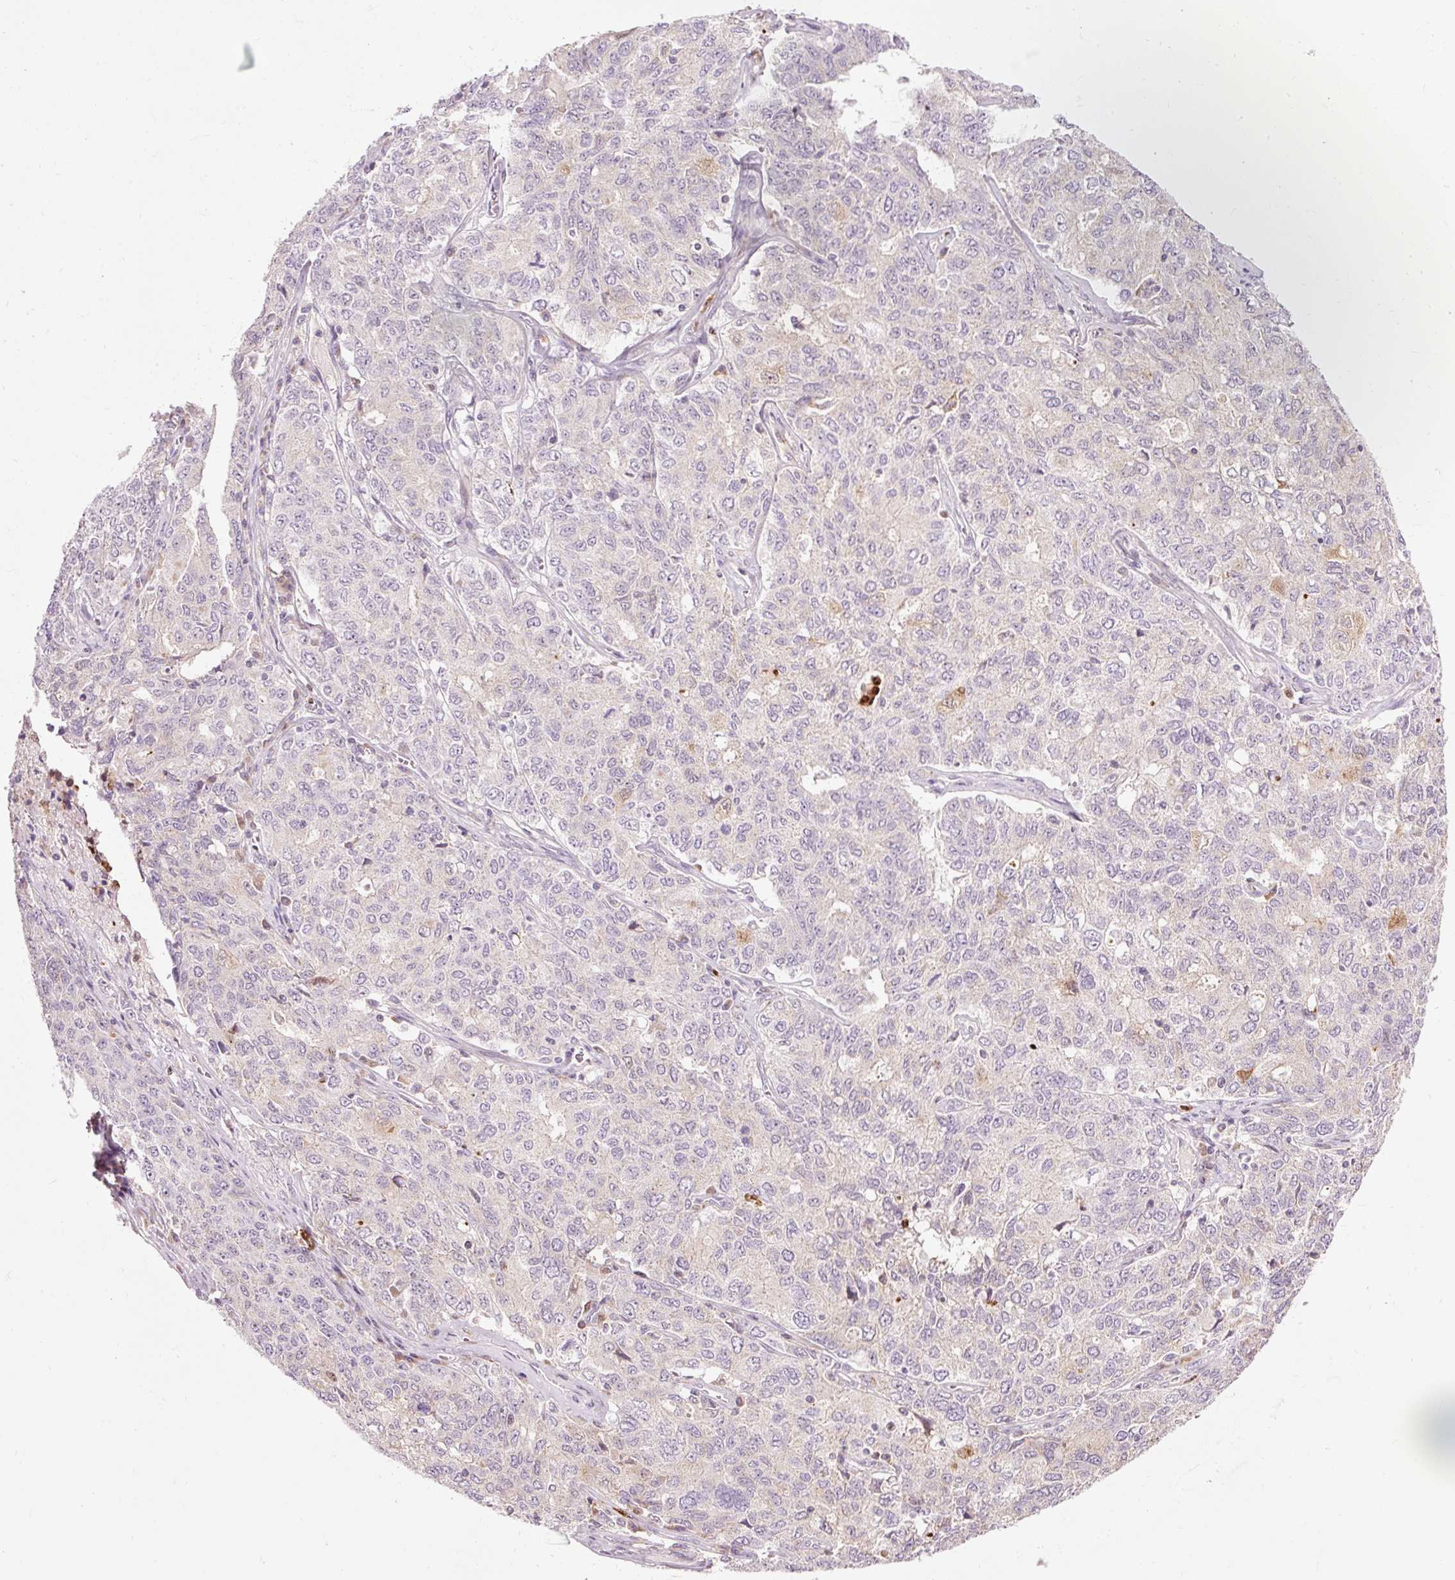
{"staining": {"intensity": "negative", "quantity": "none", "location": "none"}, "tissue": "ovarian cancer", "cell_type": "Tumor cells", "image_type": "cancer", "snomed": [{"axis": "morphology", "description": "Carcinoma, endometroid"}, {"axis": "topography", "description": "Ovary"}], "caption": "High magnification brightfield microscopy of ovarian endometroid carcinoma stained with DAB (brown) and counterstained with hematoxylin (blue): tumor cells show no significant expression.", "gene": "PRDX5", "patient": {"sex": "female", "age": 62}}